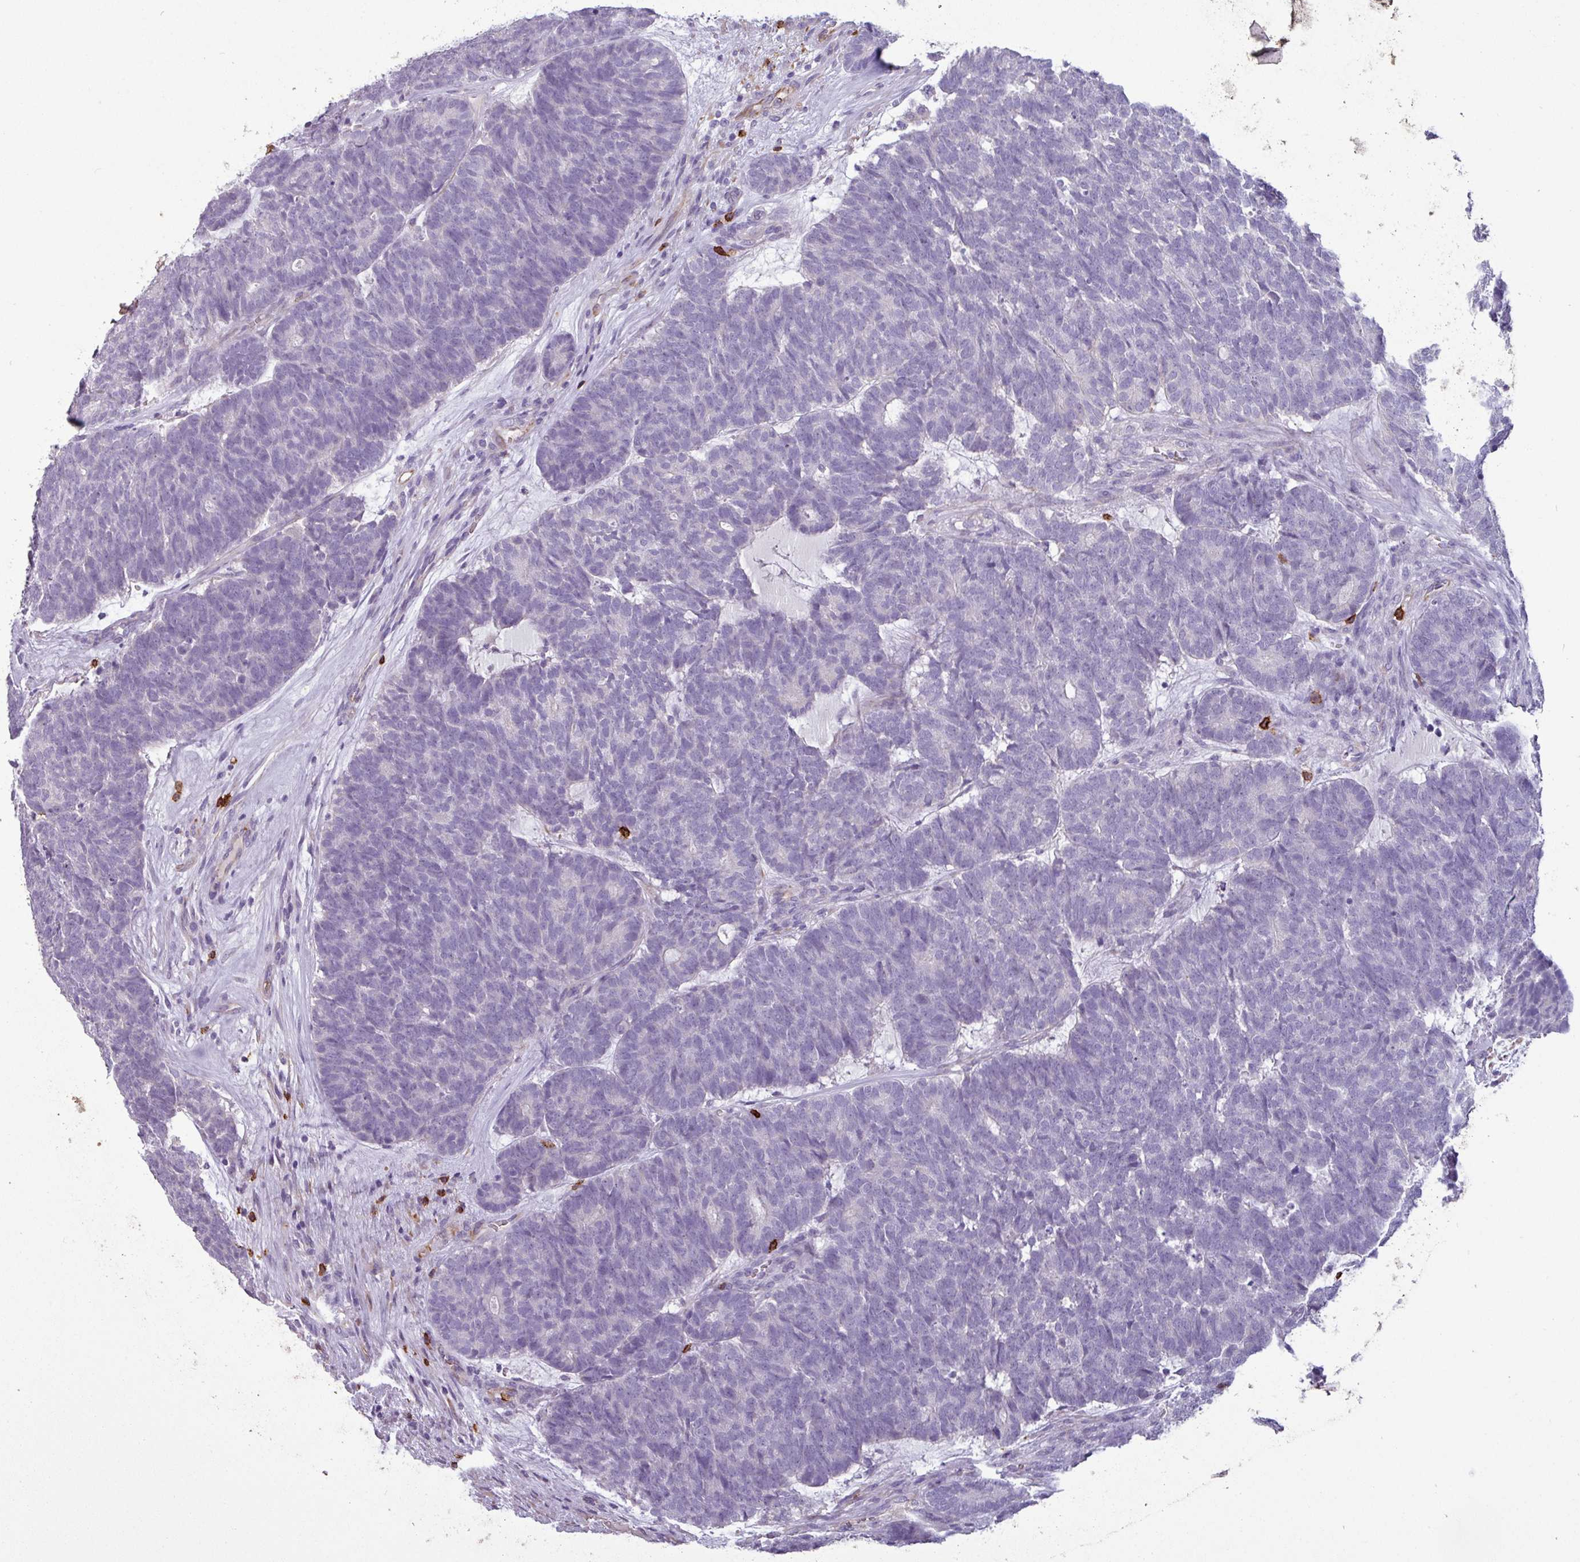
{"staining": {"intensity": "negative", "quantity": "none", "location": "none"}, "tissue": "head and neck cancer", "cell_type": "Tumor cells", "image_type": "cancer", "snomed": [{"axis": "morphology", "description": "Adenocarcinoma, NOS"}, {"axis": "topography", "description": "Head-Neck"}], "caption": "This histopathology image is of head and neck cancer stained with immunohistochemistry (IHC) to label a protein in brown with the nuclei are counter-stained blue. There is no staining in tumor cells.", "gene": "CD8A", "patient": {"sex": "female", "age": 81}}